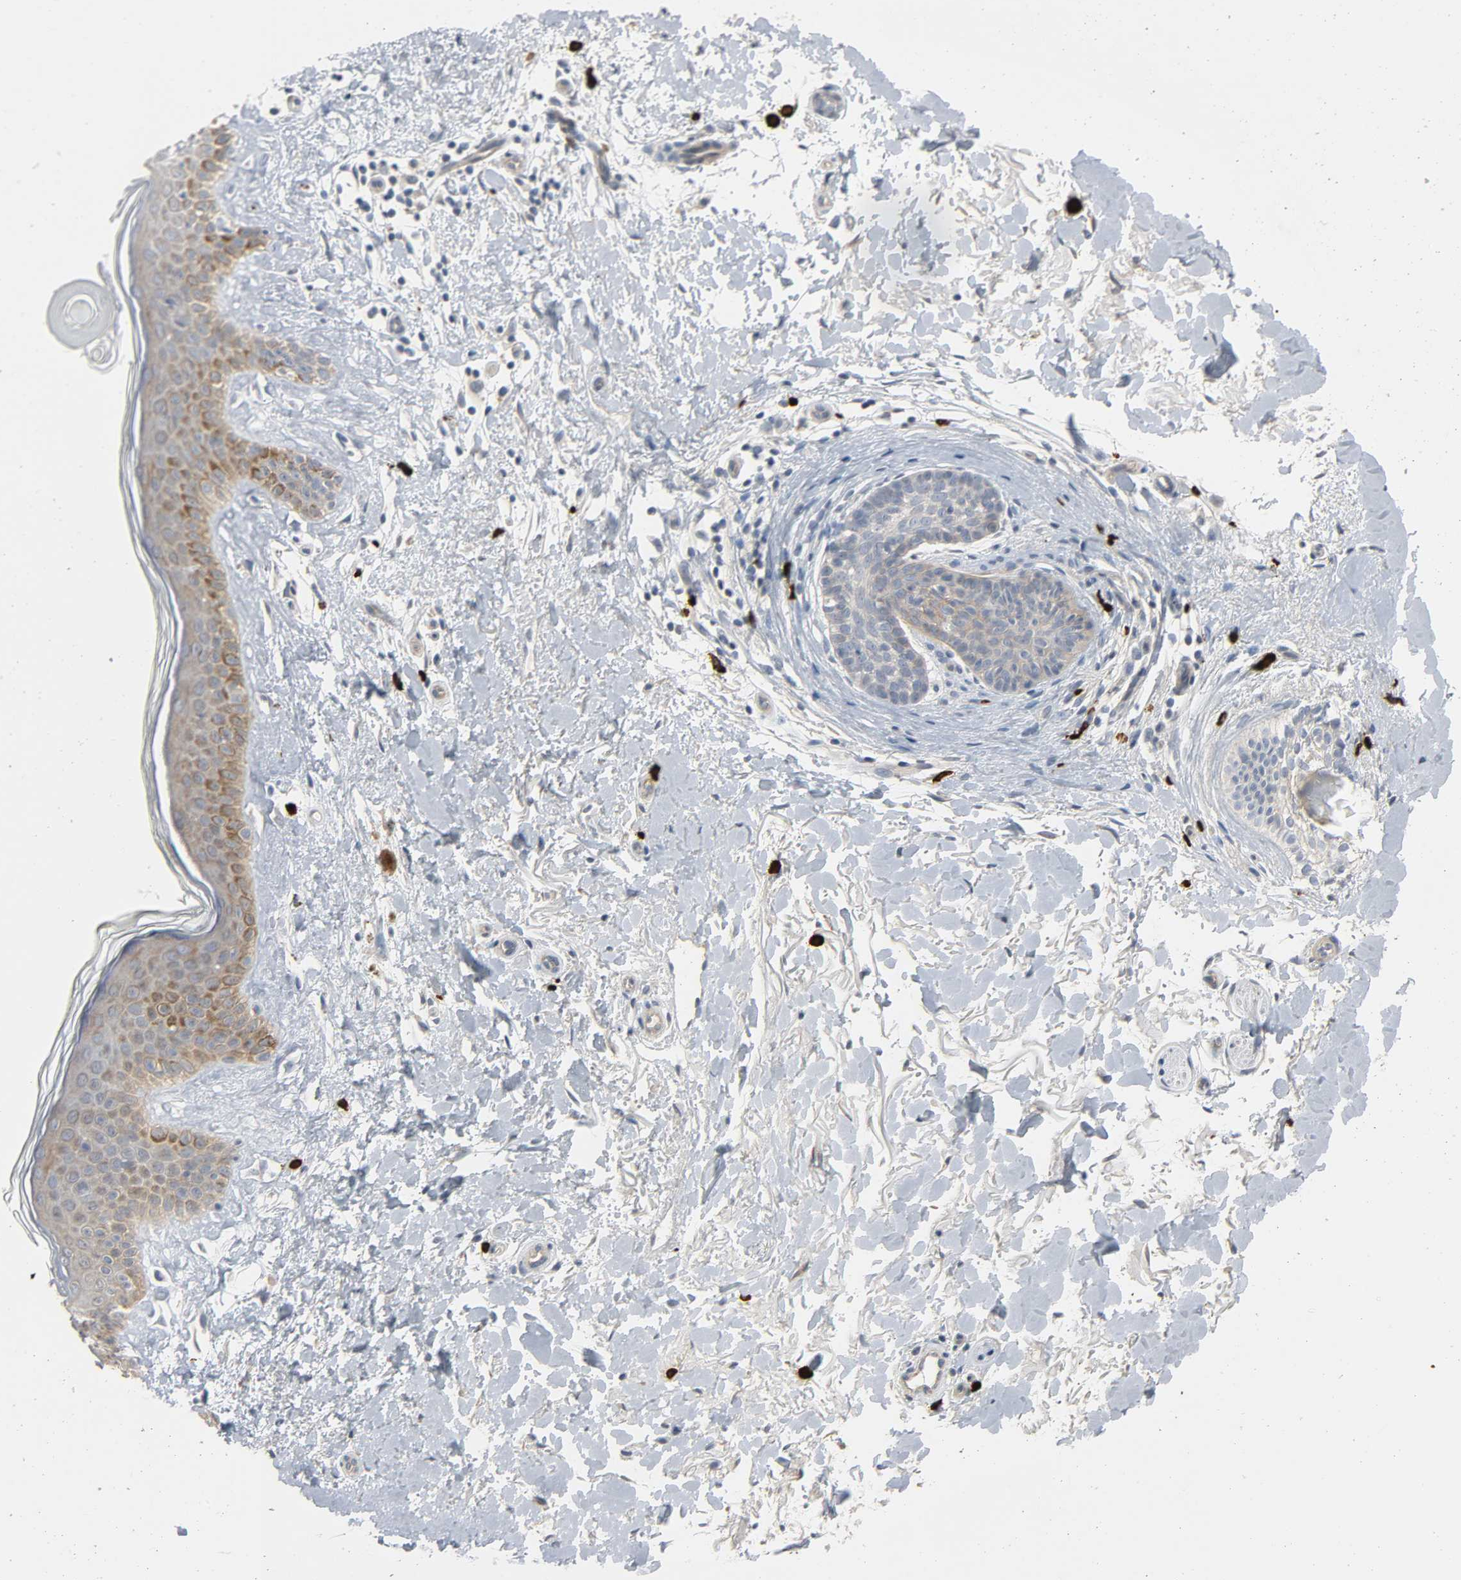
{"staining": {"intensity": "negative", "quantity": "none", "location": "none"}, "tissue": "skin cancer", "cell_type": "Tumor cells", "image_type": "cancer", "snomed": [{"axis": "morphology", "description": "Basal cell carcinoma"}, {"axis": "topography", "description": "Skin"}], "caption": "DAB immunohistochemical staining of human basal cell carcinoma (skin) reveals no significant staining in tumor cells. (Stains: DAB immunohistochemistry with hematoxylin counter stain, Microscopy: brightfield microscopy at high magnification).", "gene": "LIMCH1", "patient": {"sex": "female", "age": 79}}